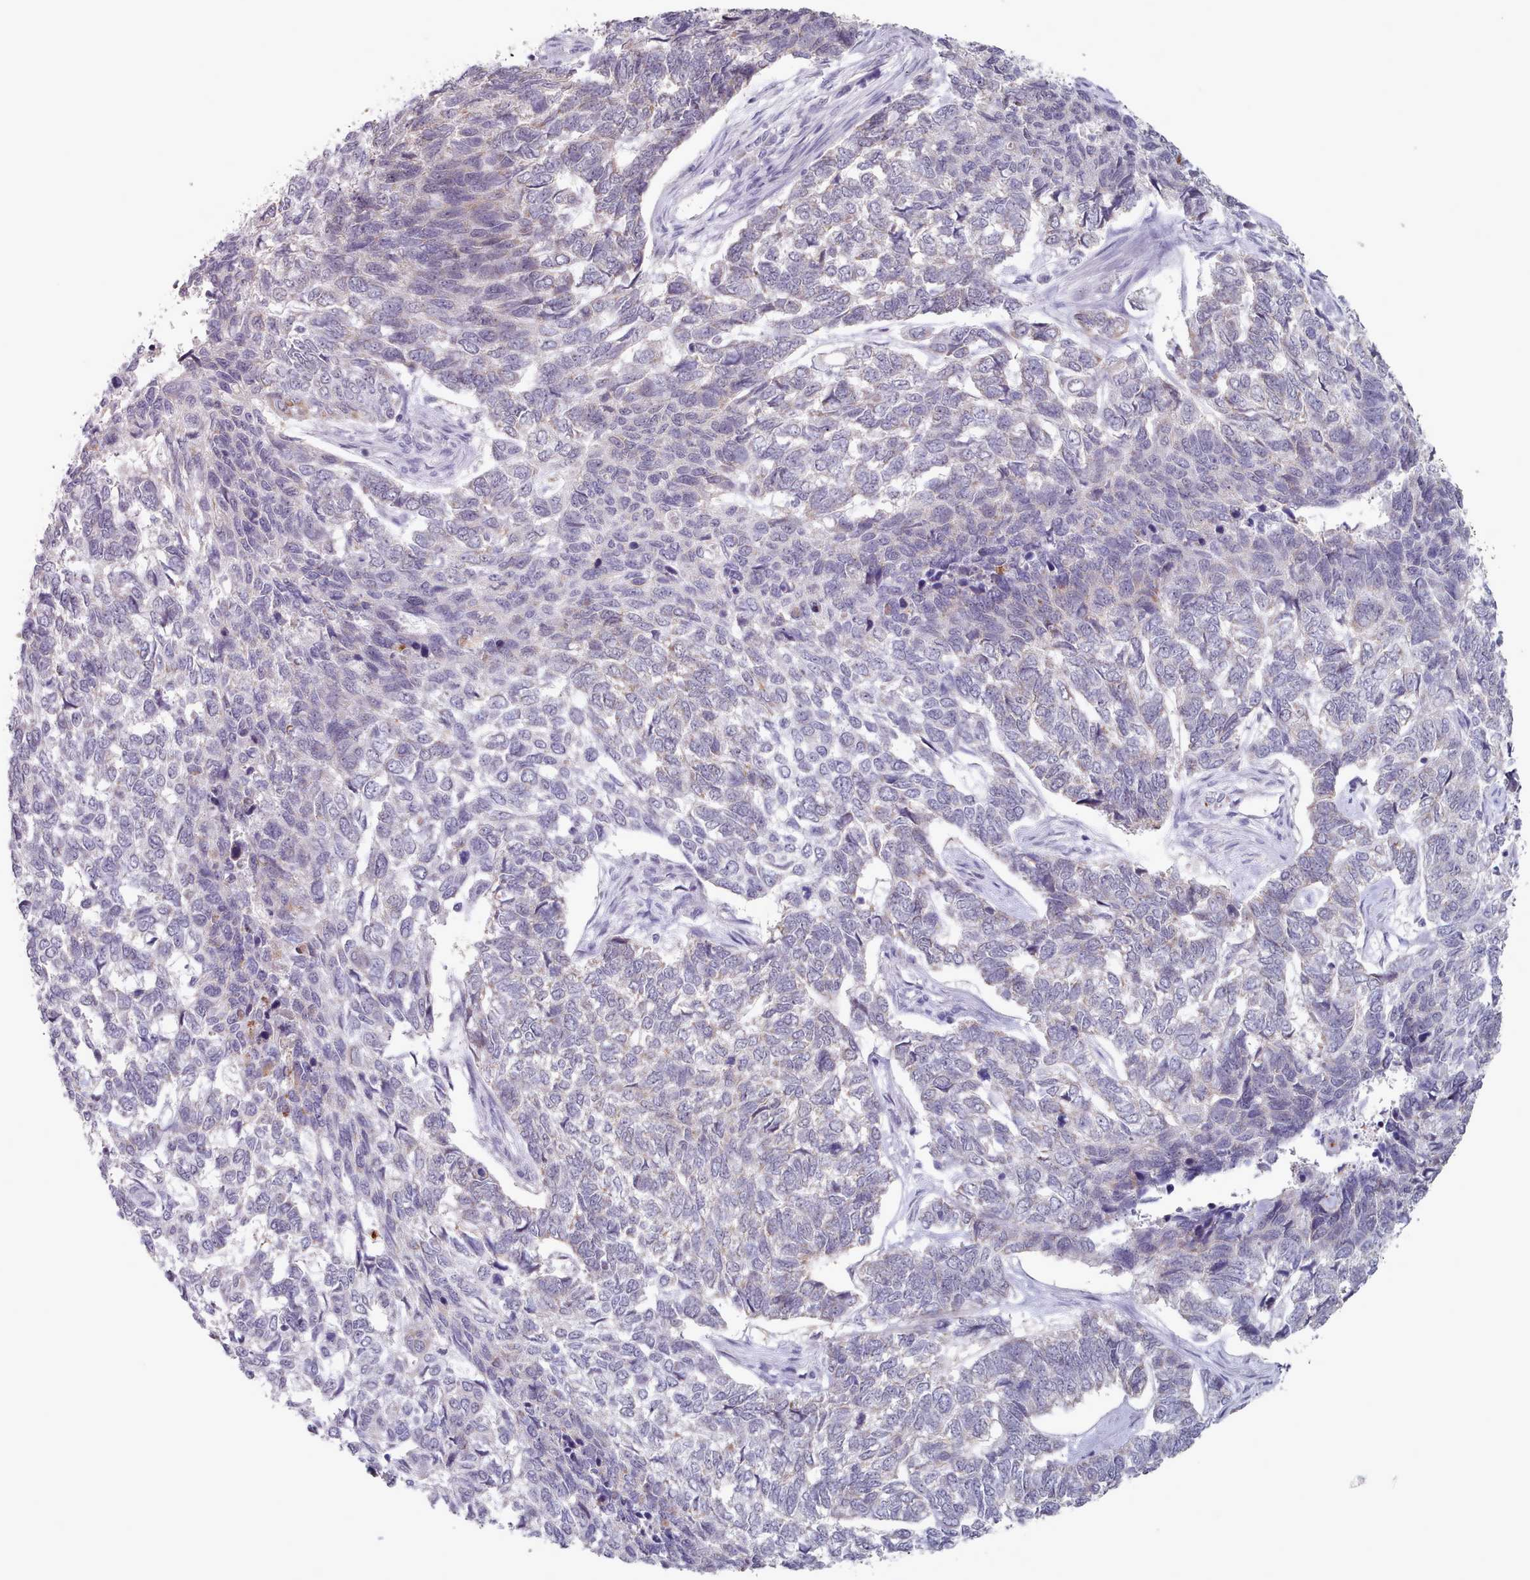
{"staining": {"intensity": "negative", "quantity": "none", "location": "none"}, "tissue": "skin cancer", "cell_type": "Tumor cells", "image_type": "cancer", "snomed": [{"axis": "morphology", "description": "Basal cell carcinoma"}, {"axis": "topography", "description": "Skin"}], "caption": "Human skin cancer stained for a protein using immunohistochemistry (IHC) shows no positivity in tumor cells.", "gene": "TRARG1", "patient": {"sex": "female", "age": 65}}